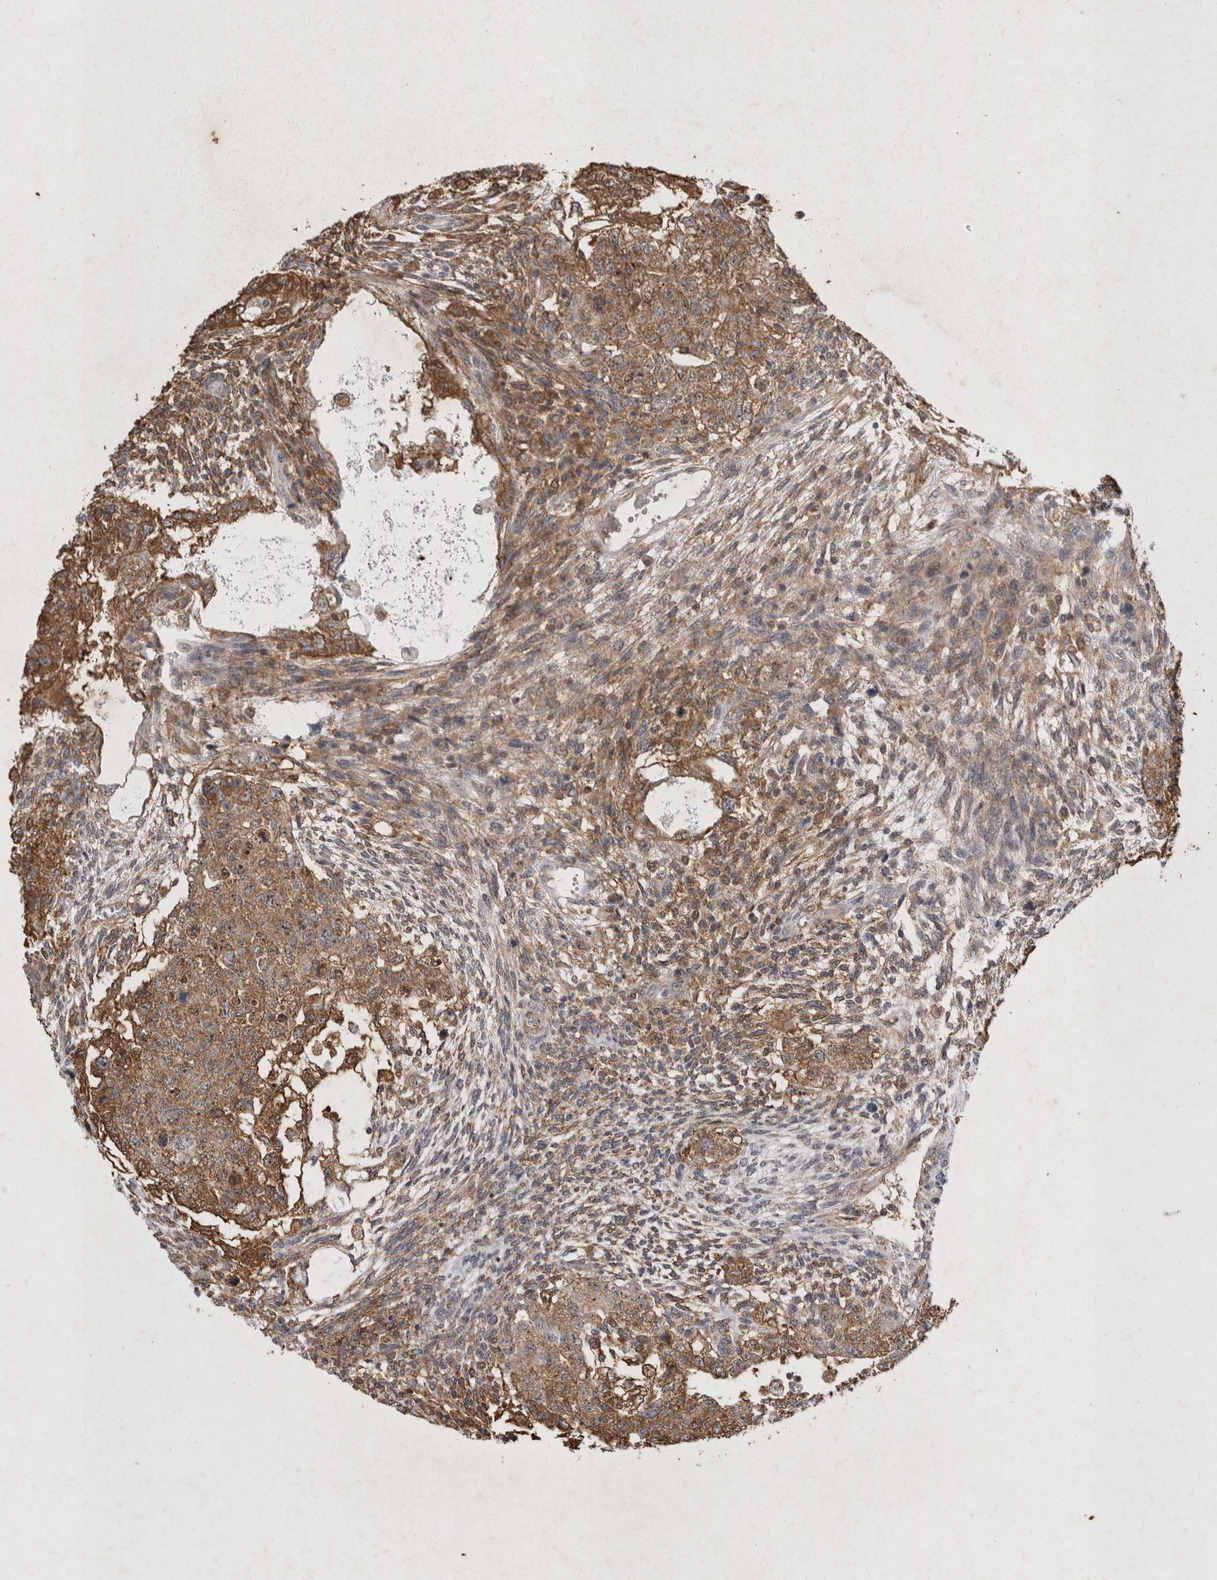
{"staining": {"intensity": "strong", "quantity": ">75%", "location": "cytoplasmic/membranous"}, "tissue": "testis cancer", "cell_type": "Tumor cells", "image_type": "cancer", "snomed": [{"axis": "morphology", "description": "Normal tissue, NOS"}, {"axis": "morphology", "description": "Carcinoma, Embryonal, NOS"}, {"axis": "topography", "description": "Testis"}], "caption": "An immunohistochemistry histopathology image of neoplastic tissue is shown. Protein staining in brown highlights strong cytoplasmic/membranous positivity in embryonal carcinoma (testis) within tumor cells.", "gene": "STK11", "patient": {"sex": "male", "age": 36}}